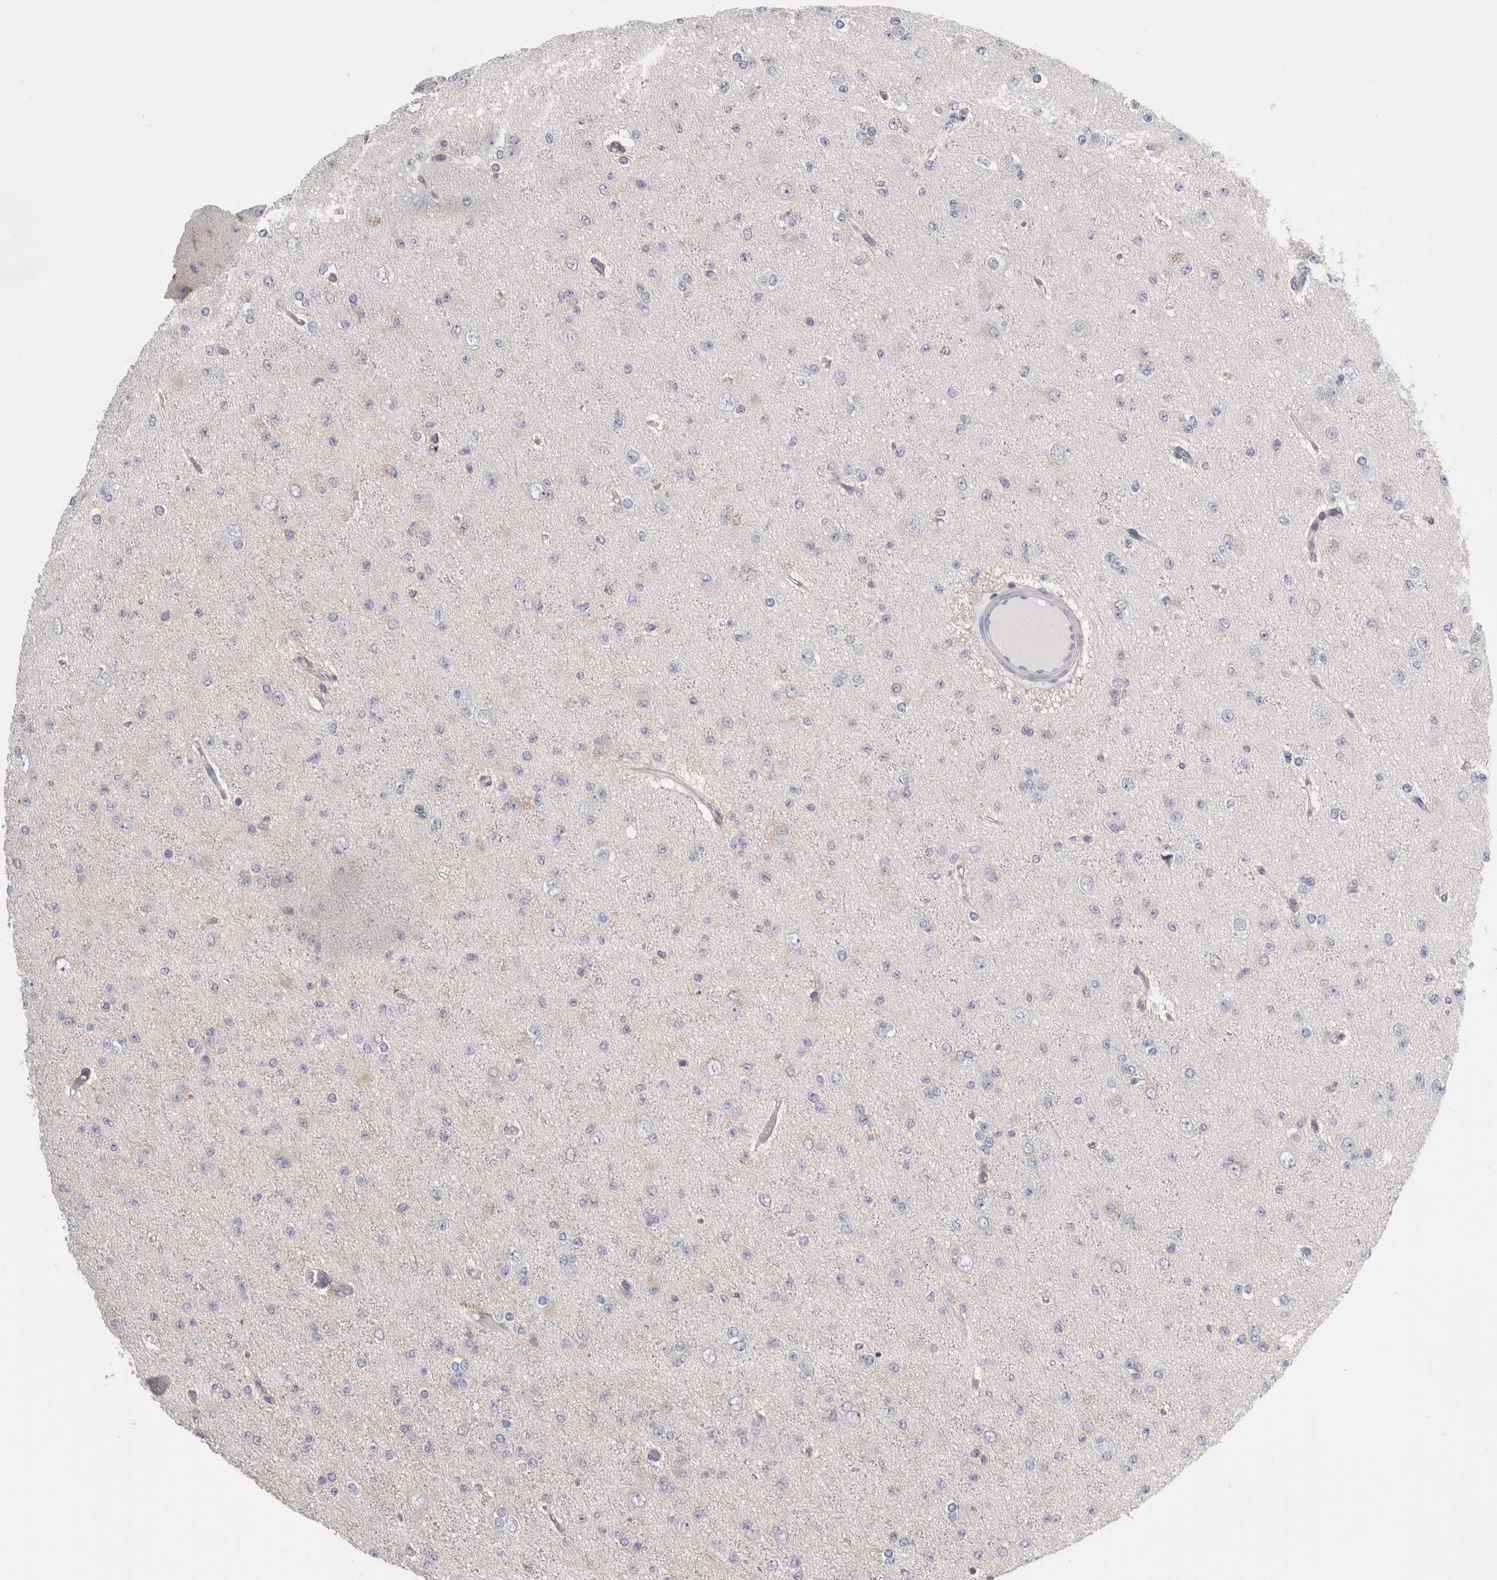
{"staining": {"intensity": "negative", "quantity": "none", "location": "none"}, "tissue": "glioma", "cell_type": "Tumor cells", "image_type": "cancer", "snomed": [{"axis": "morphology", "description": "Glioma, malignant, Low grade"}, {"axis": "topography", "description": "Brain"}], "caption": "Immunohistochemical staining of human glioma demonstrates no significant staining in tumor cells.", "gene": "DCTN6", "patient": {"sex": "female", "age": 22}}